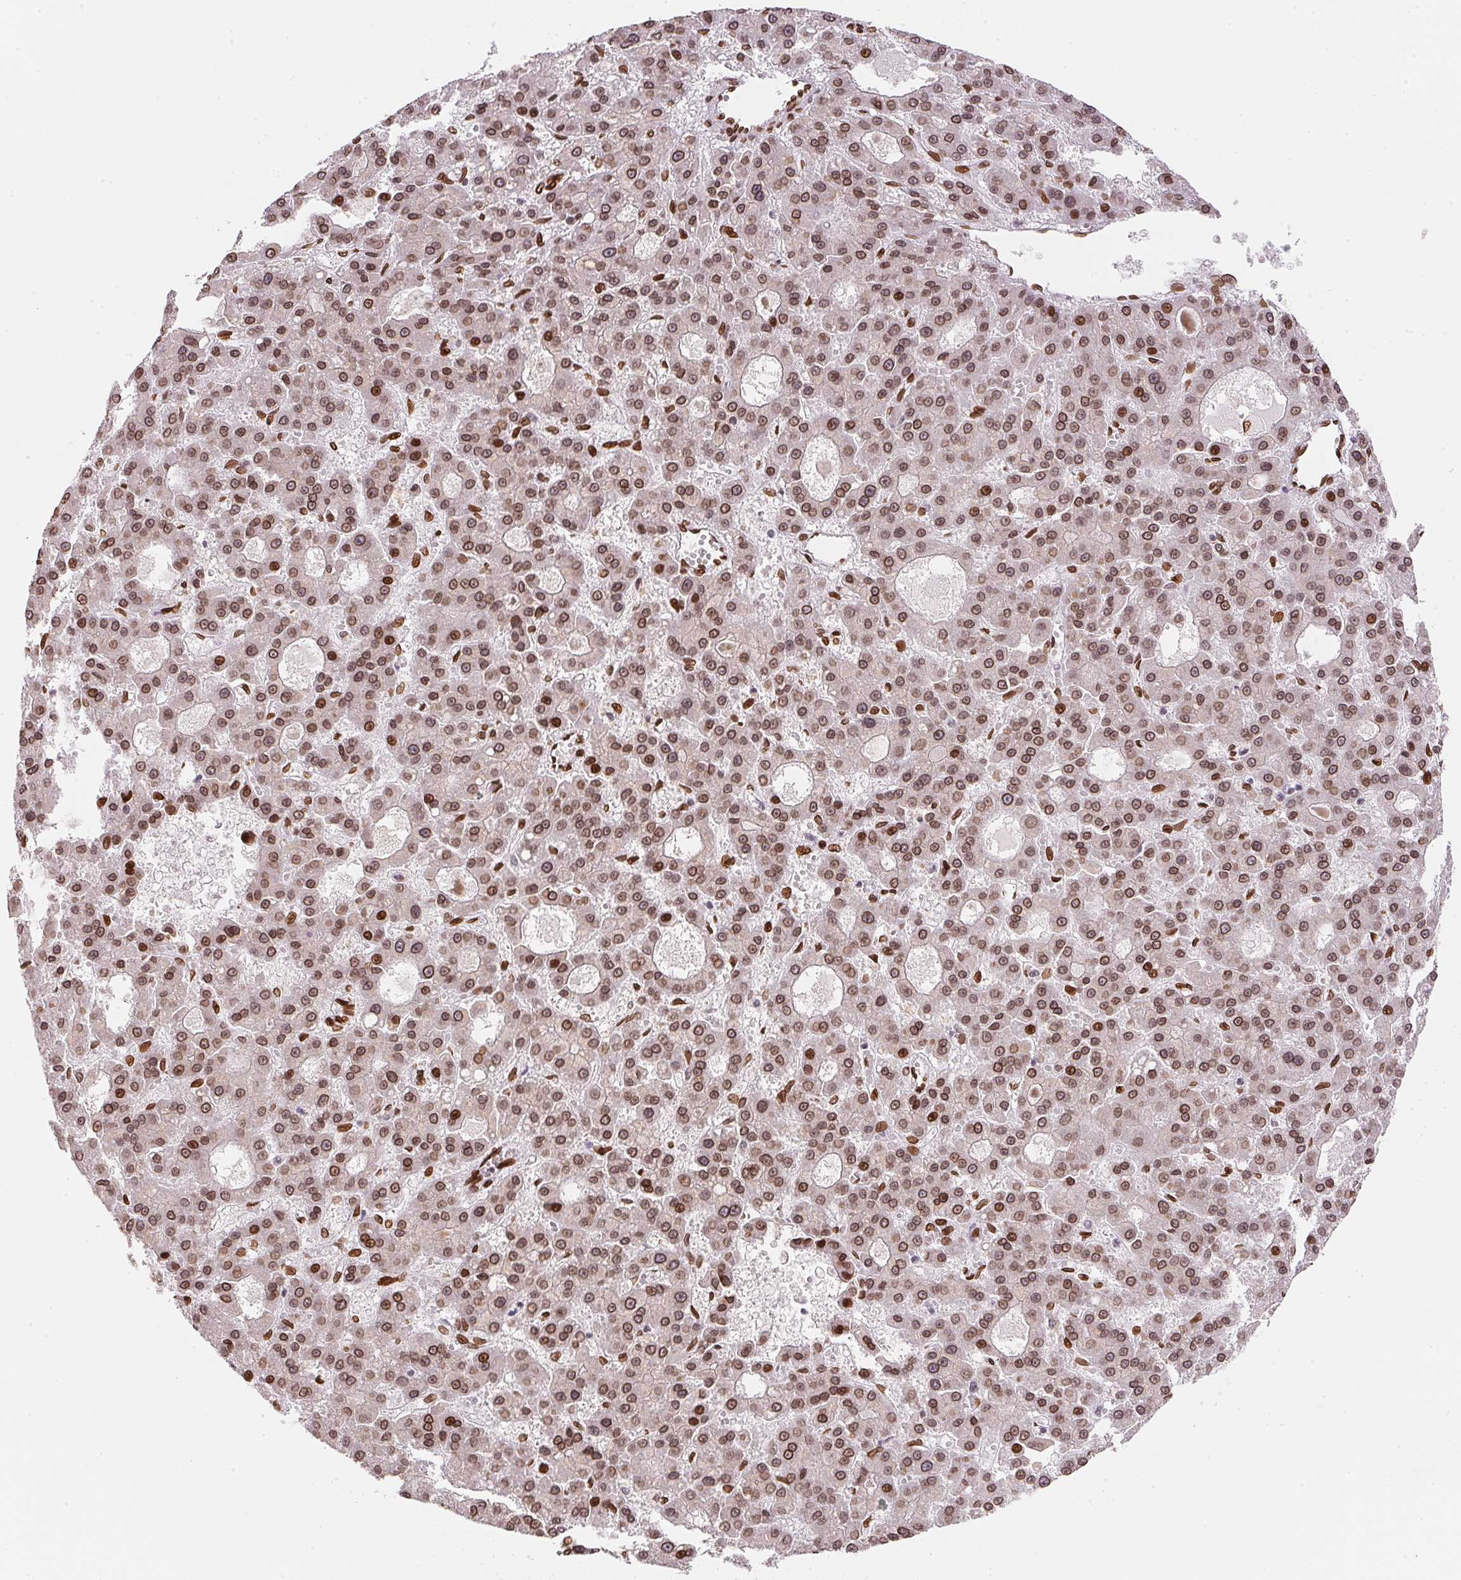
{"staining": {"intensity": "moderate", "quantity": ">75%", "location": "cytoplasmic/membranous,nuclear"}, "tissue": "liver cancer", "cell_type": "Tumor cells", "image_type": "cancer", "snomed": [{"axis": "morphology", "description": "Carcinoma, Hepatocellular, NOS"}, {"axis": "topography", "description": "Liver"}], "caption": "A photomicrograph of hepatocellular carcinoma (liver) stained for a protein demonstrates moderate cytoplasmic/membranous and nuclear brown staining in tumor cells.", "gene": "SAP30BP", "patient": {"sex": "male", "age": 70}}